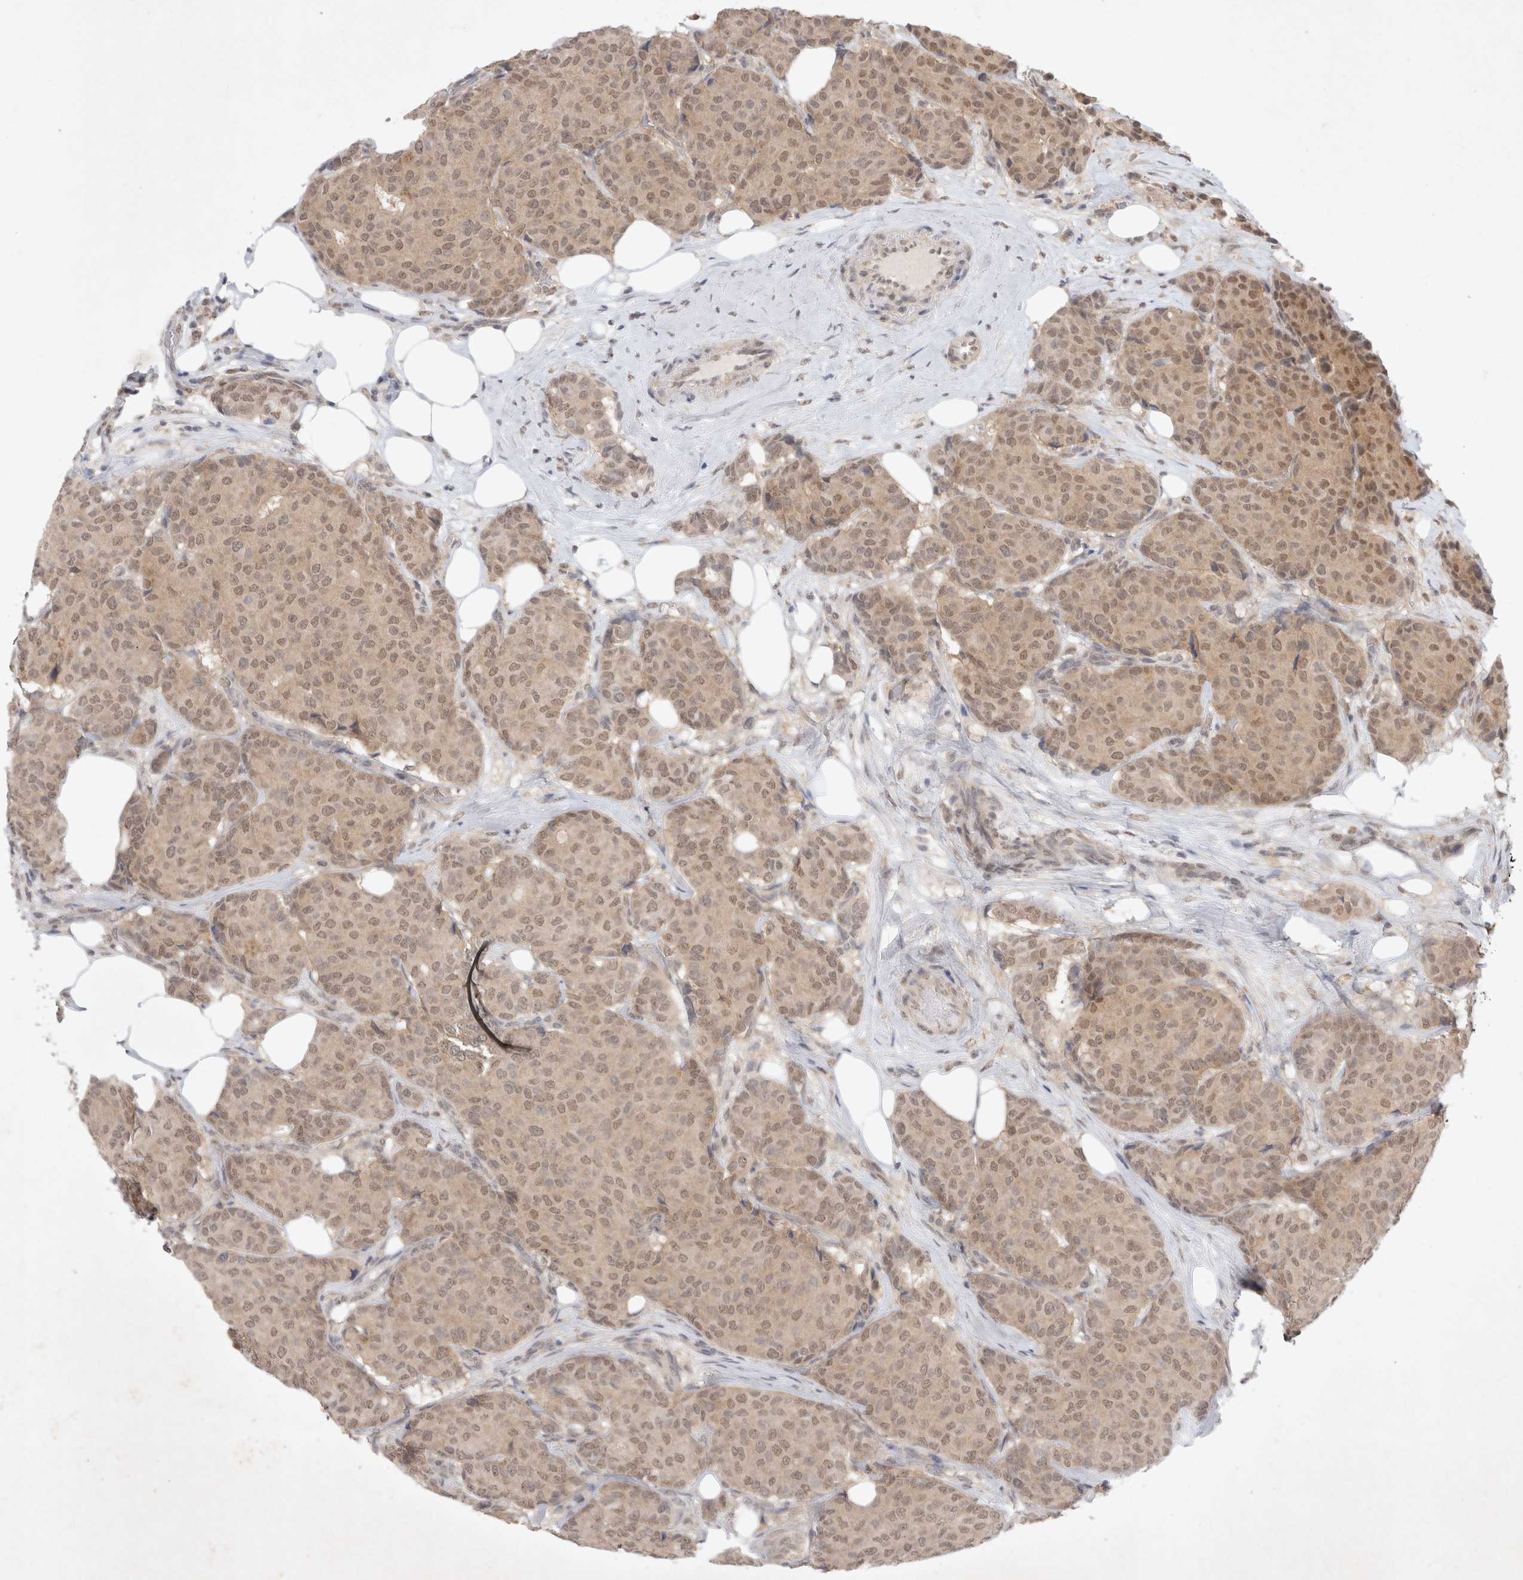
{"staining": {"intensity": "moderate", "quantity": ">75%", "location": "nuclear"}, "tissue": "breast cancer", "cell_type": "Tumor cells", "image_type": "cancer", "snomed": [{"axis": "morphology", "description": "Duct carcinoma"}, {"axis": "topography", "description": "Breast"}], "caption": "High-power microscopy captured an immunohistochemistry (IHC) histopathology image of infiltrating ductal carcinoma (breast), revealing moderate nuclear expression in about >75% of tumor cells. The staining is performed using DAB (3,3'-diaminobenzidine) brown chromogen to label protein expression. The nuclei are counter-stained blue using hematoxylin.", "gene": "FBXO42", "patient": {"sex": "female", "age": 75}}